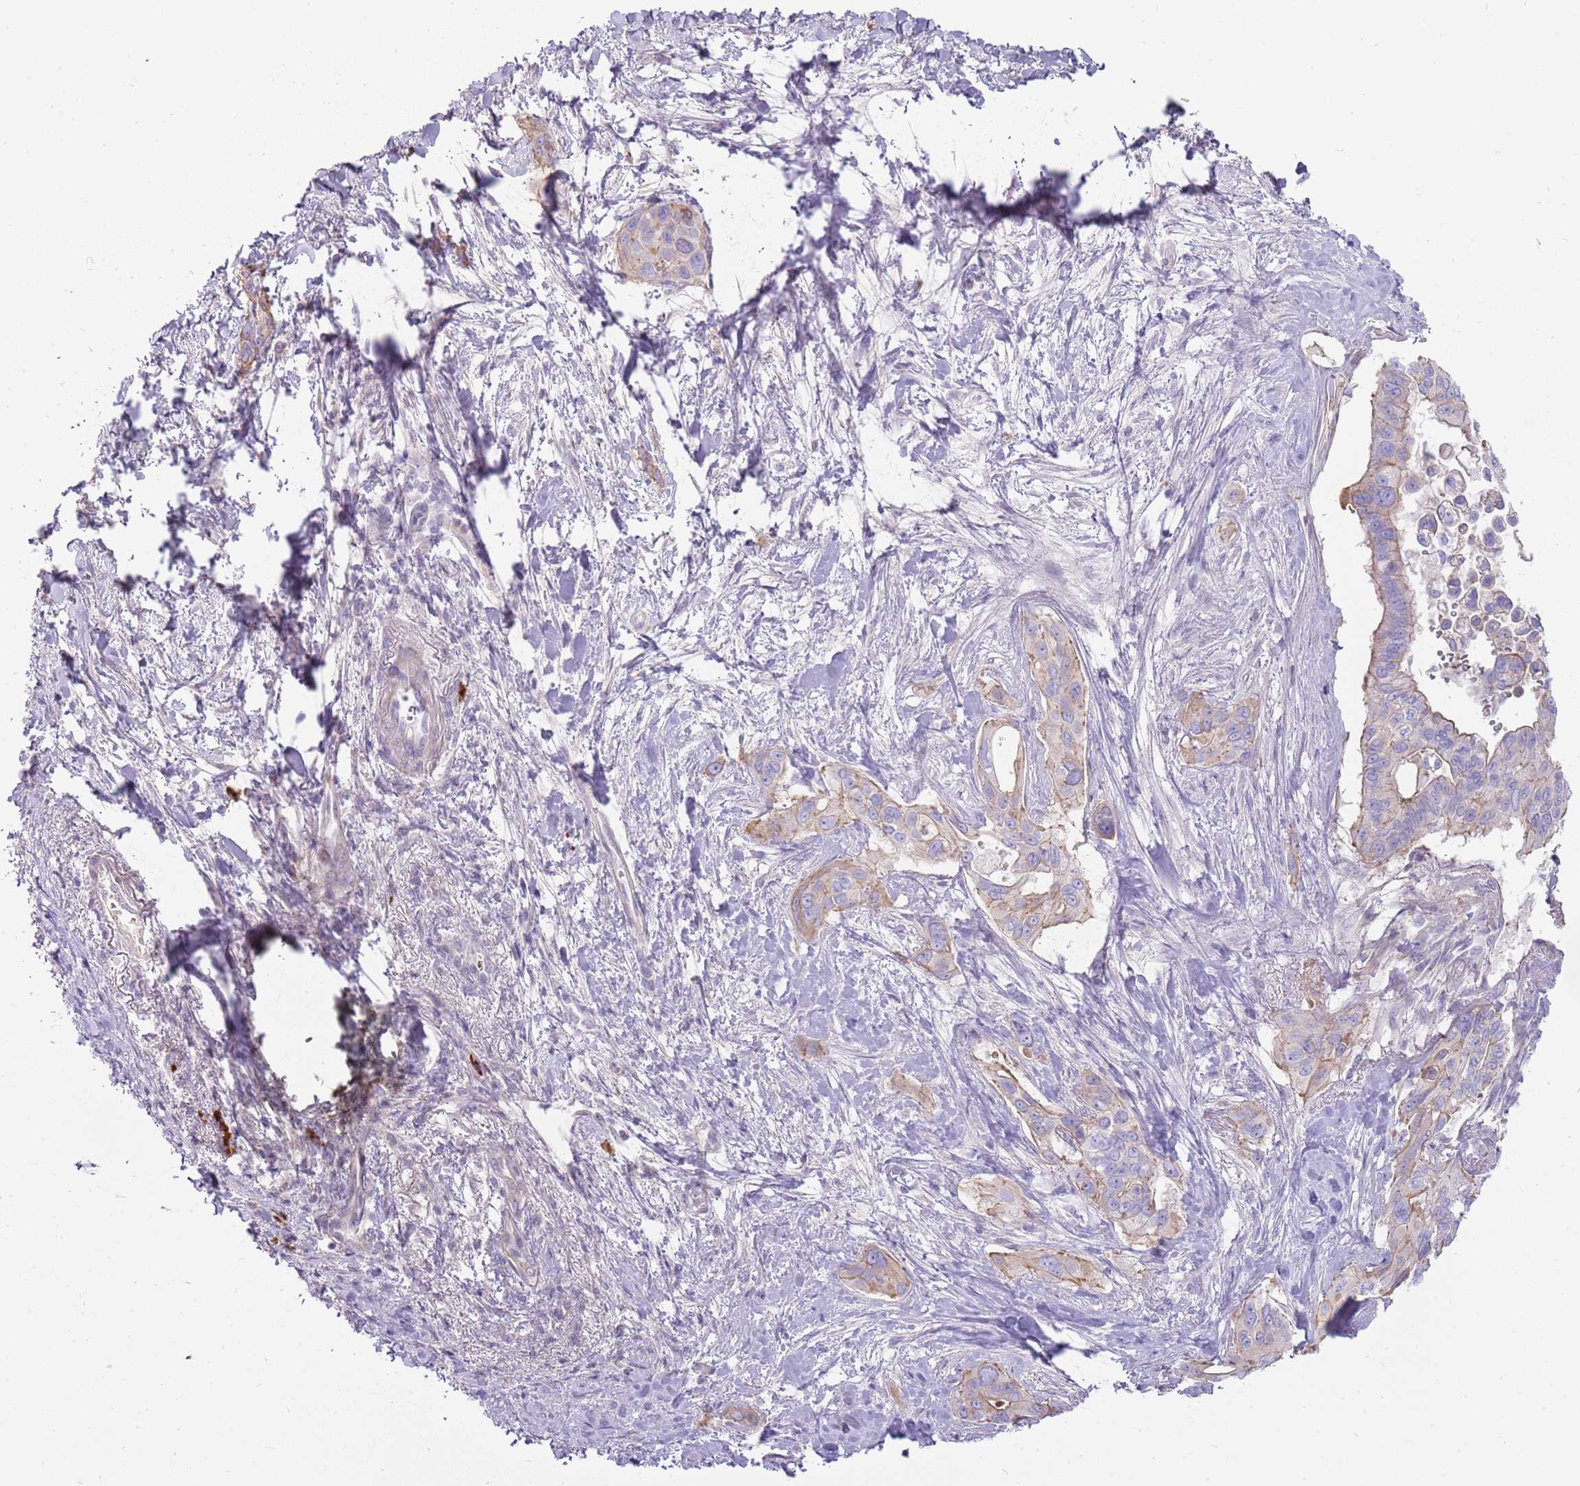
{"staining": {"intensity": "weak", "quantity": "<25%", "location": "cytoplasmic/membranous"}, "tissue": "pancreatic cancer", "cell_type": "Tumor cells", "image_type": "cancer", "snomed": [{"axis": "morphology", "description": "Adenocarcinoma, NOS"}, {"axis": "topography", "description": "Pancreas"}], "caption": "DAB (3,3'-diaminobenzidine) immunohistochemical staining of human pancreatic adenocarcinoma displays no significant staining in tumor cells.", "gene": "MCUB", "patient": {"sex": "male", "age": 72}}